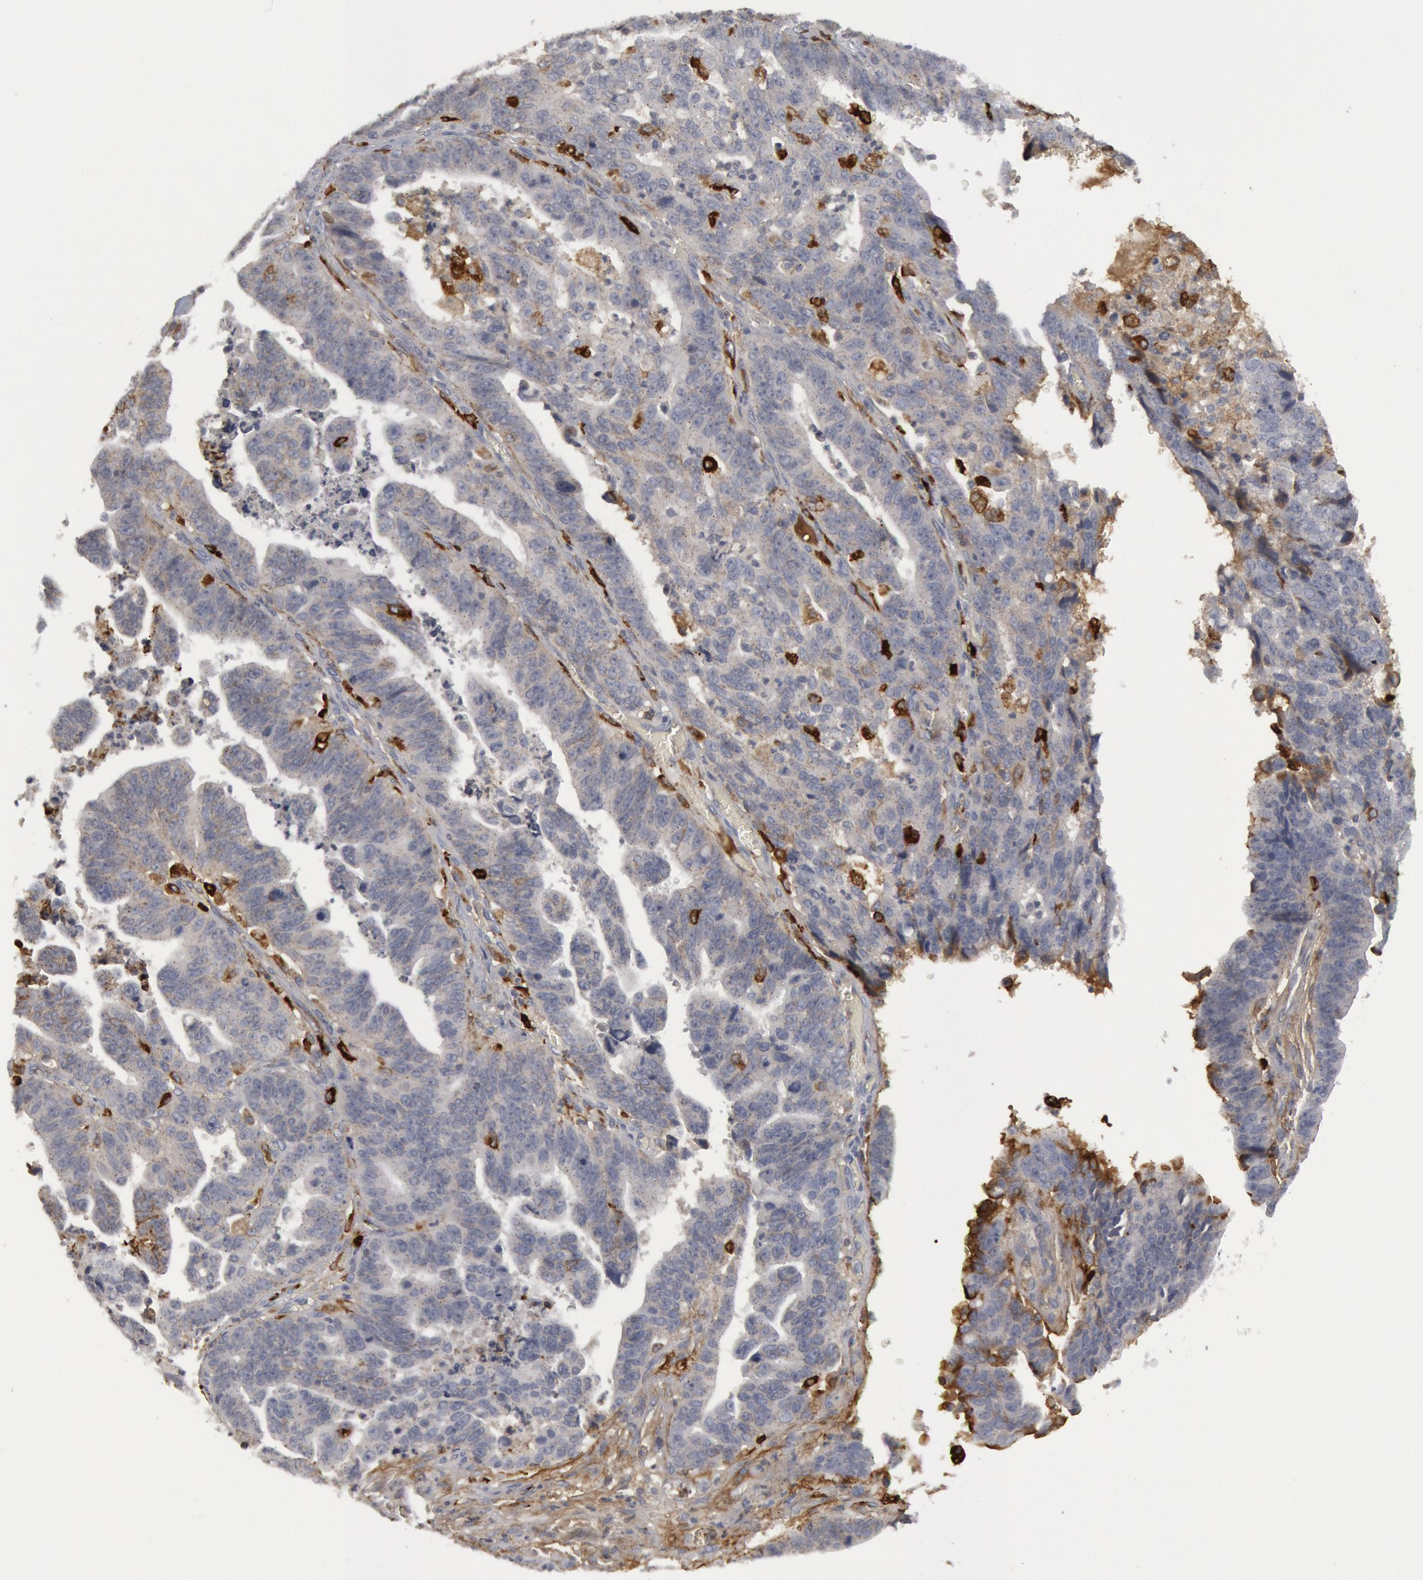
{"staining": {"intensity": "negative", "quantity": "none", "location": "none"}, "tissue": "stomach cancer", "cell_type": "Tumor cells", "image_type": "cancer", "snomed": [{"axis": "morphology", "description": "Adenocarcinoma, NOS"}, {"axis": "topography", "description": "Stomach, upper"}], "caption": "Photomicrograph shows no significant protein expression in tumor cells of stomach adenocarcinoma.", "gene": "C1QC", "patient": {"sex": "female", "age": 50}}